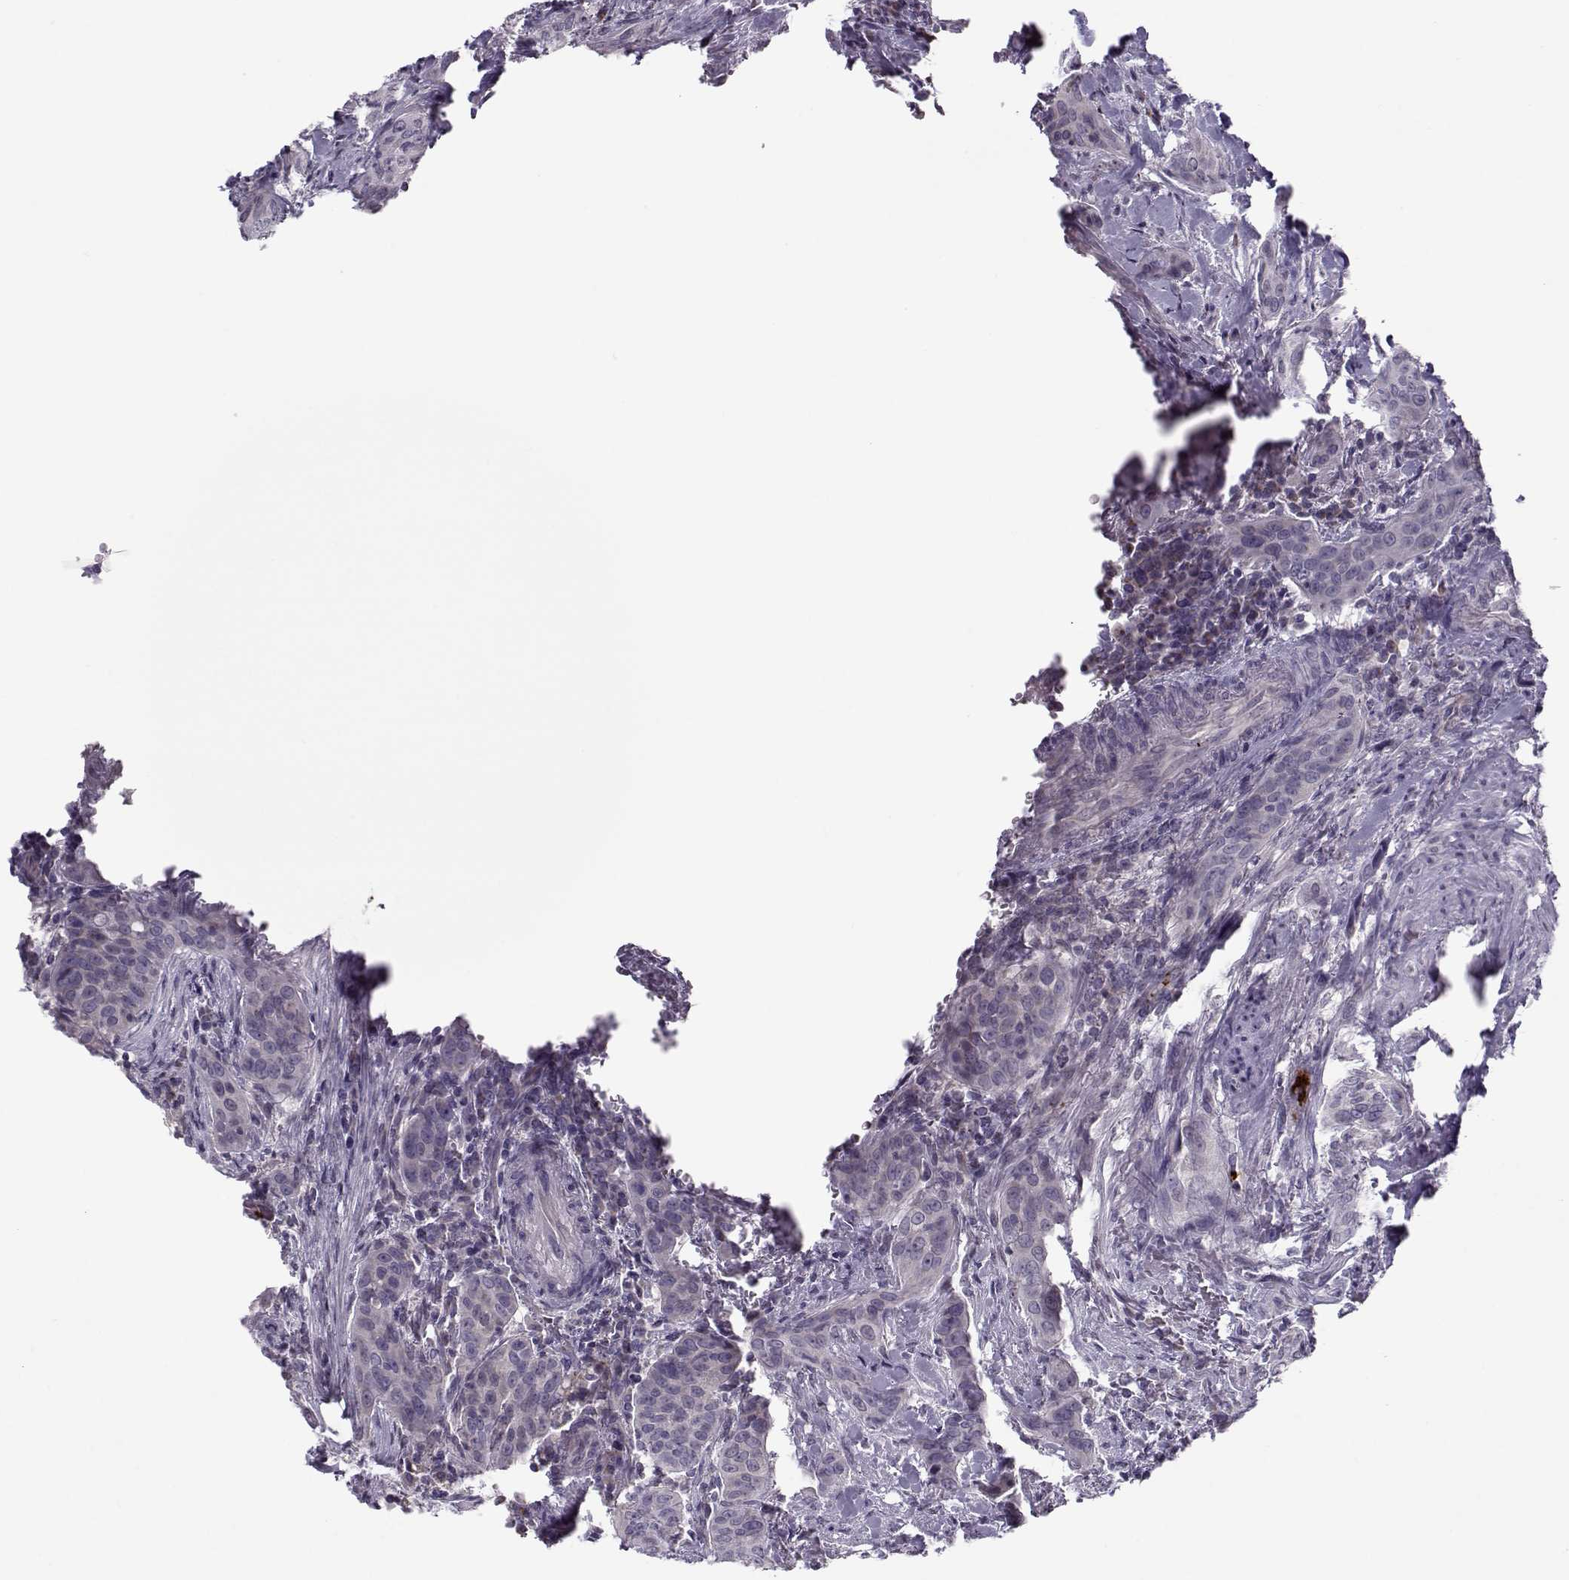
{"staining": {"intensity": "negative", "quantity": "none", "location": "none"}, "tissue": "urothelial cancer", "cell_type": "Tumor cells", "image_type": "cancer", "snomed": [{"axis": "morphology", "description": "Urothelial carcinoma, High grade"}, {"axis": "topography", "description": "Urinary bladder"}], "caption": "Urothelial carcinoma (high-grade) stained for a protein using immunohistochemistry (IHC) shows no positivity tumor cells.", "gene": "KLF17", "patient": {"sex": "male", "age": 82}}